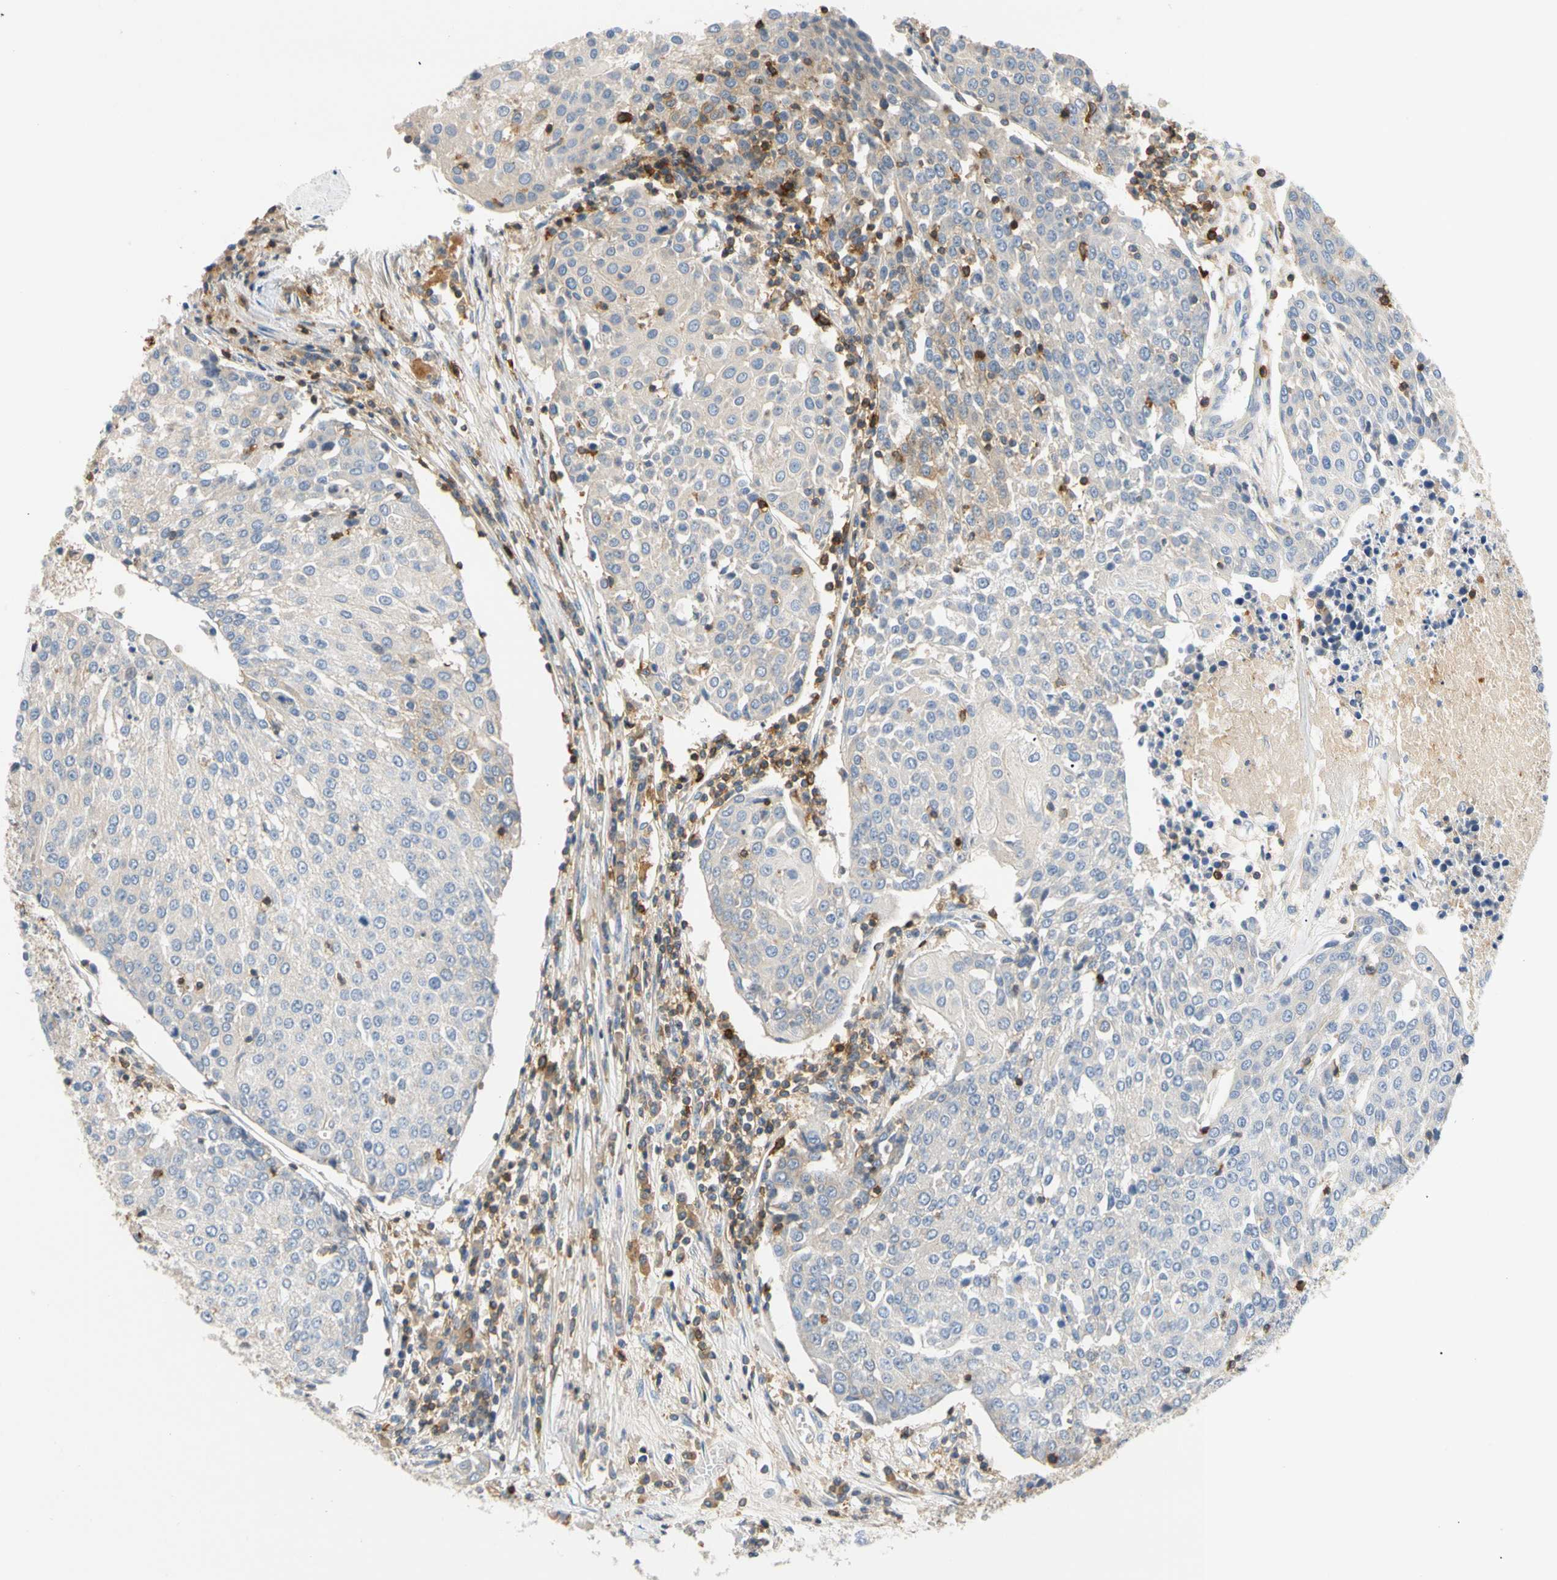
{"staining": {"intensity": "negative", "quantity": "none", "location": "none"}, "tissue": "urothelial cancer", "cell_type": "Tumor cells", "image_type": "cancer", "snomed": [{"axis": "morphology", "description": "Urothelial carcinoma, High grade"}, {"axis": "topography", "description": "Urinary bladder"}], "caption": "Tumor cells are negative for protein expression in human urothelial carcinoma (high-grade). The staining was performed using DAB (3,3'-diaminobenzidine) to visualize the protein expression in brown, while the nuclei were stained in blue with hematoxylin (Magnification: 20x).", "gene": "TNFRSF18", "patient": {"sex": "female", "age": 85}}